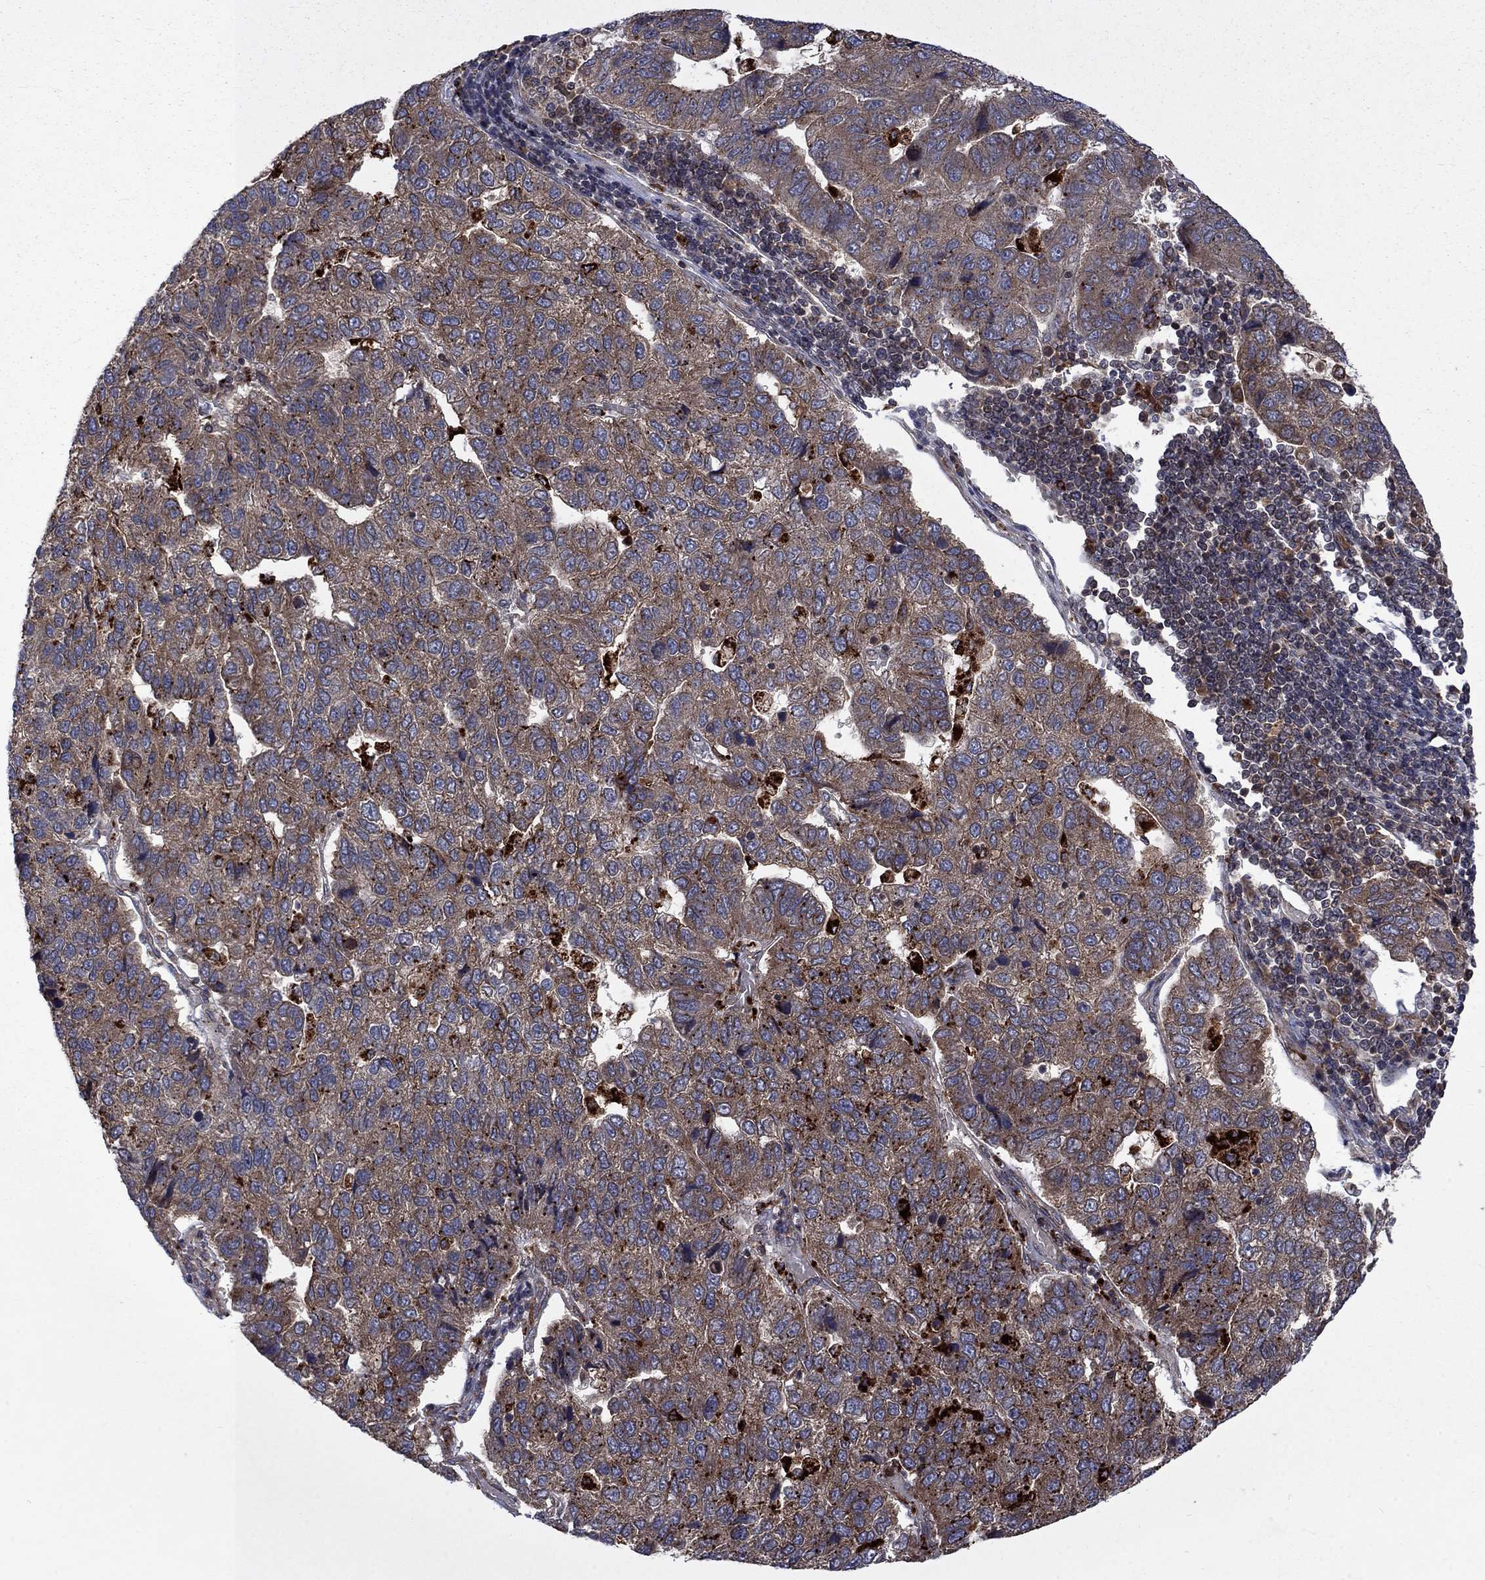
{"staining": {"intensity": "weak", "quantity": ">75%", "location": "cytoplasmic/membranous"}, "tissue": "pancreatic cancer", "cell_type": "Tumor cells", "image_type": "cancer", "snomed": [{"axis": "morphology", "description": "Adenocarcinoma, NOS"}, {"axis": "topography", "description": "Pancreas"}], "caption": "Pancreatic cancer (adenocarcinoma) stained with a brown dye displays weak cytoplasmic/membranous positive positivity in about >75% of tumor cells.", "gene": "TMEM33", "patient": {"sex": "female", "age": 61}}